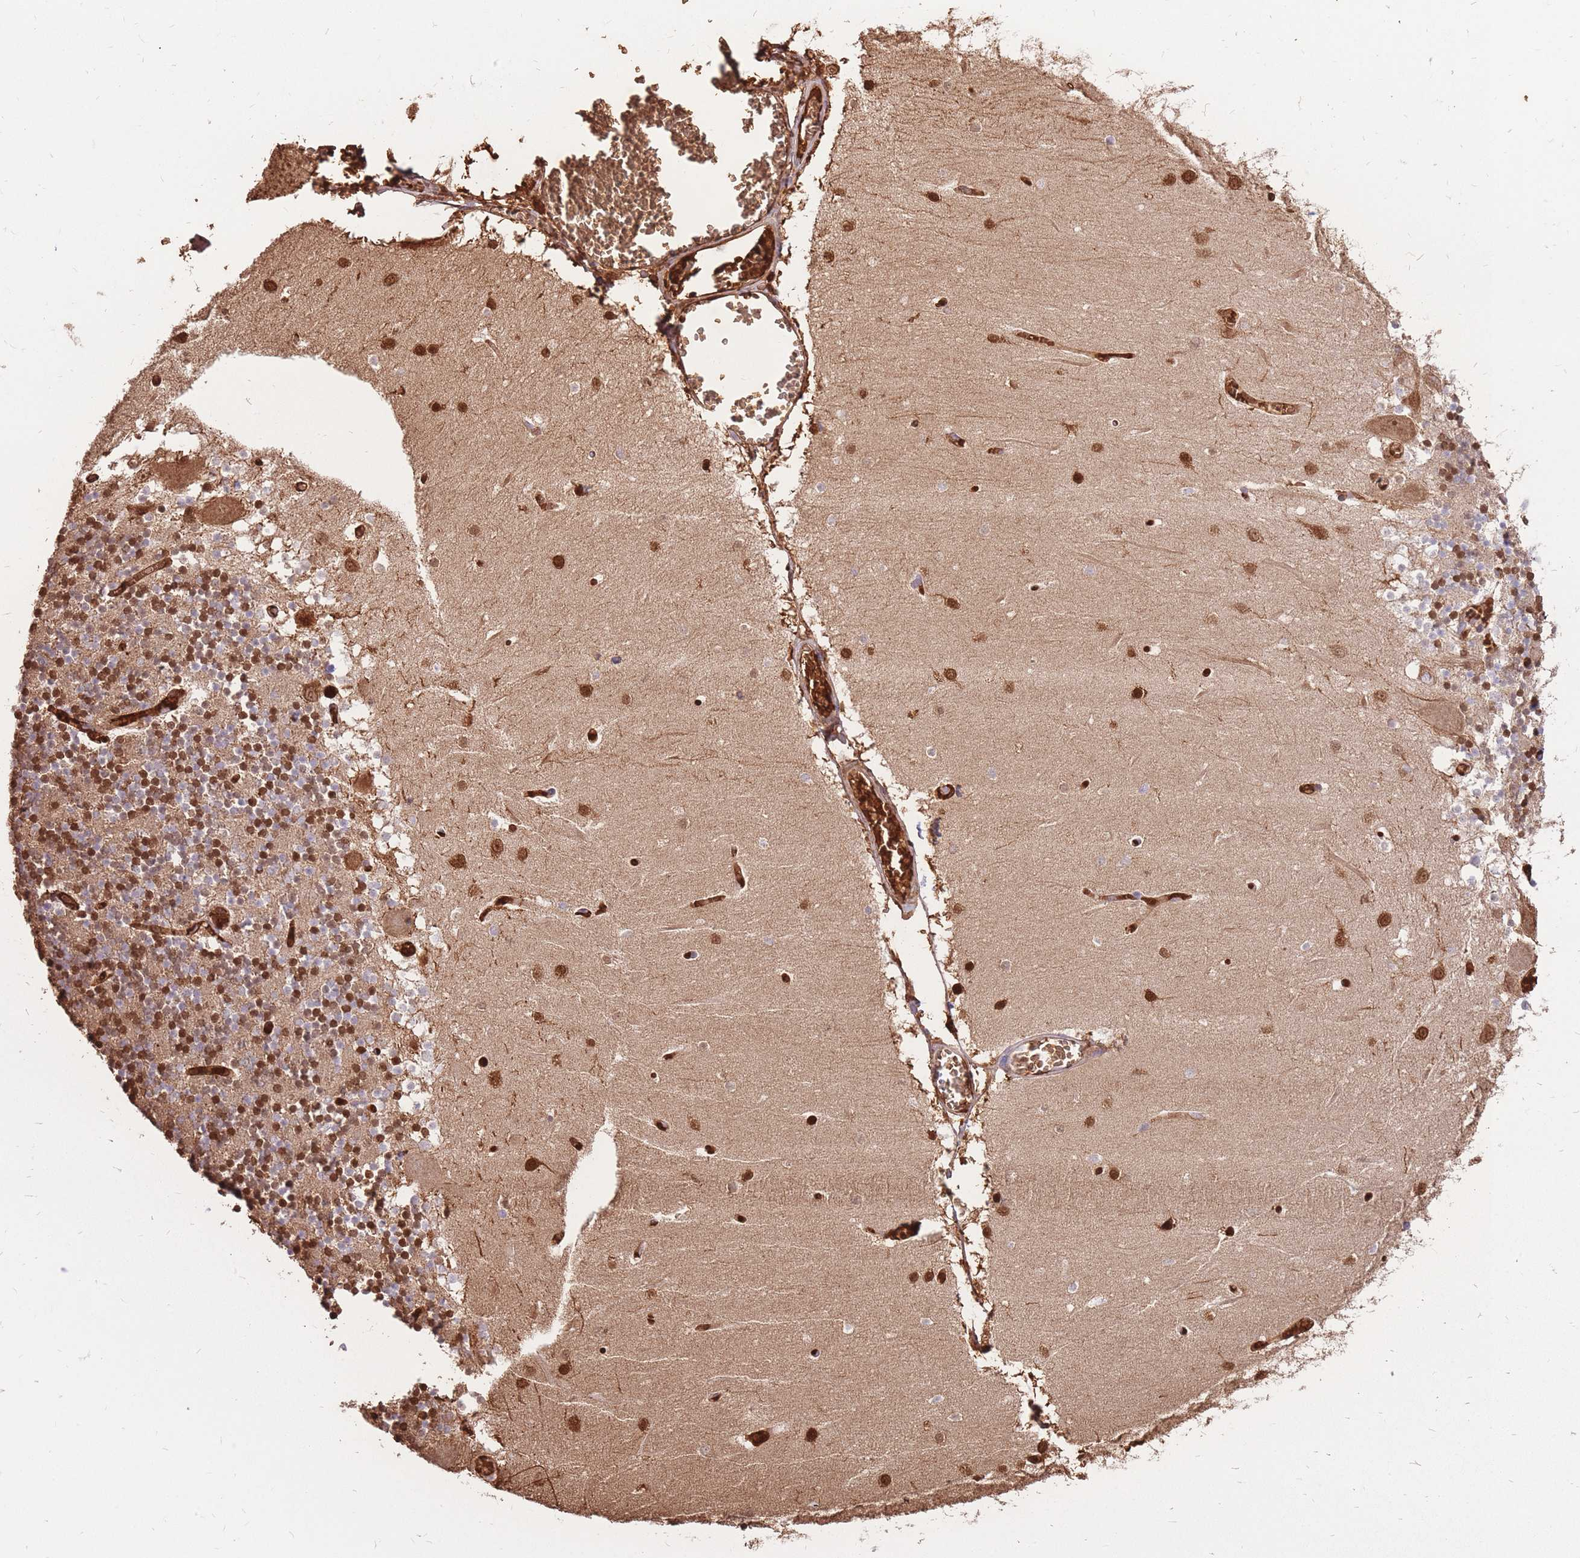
{"staining": {"intensity": "moderate", "quantity": "25%-75%", "location": "cytoplasmic/membranous,nuclear"}, "tissue": "cerebellum", "cell_type": "Cells in granular layer", "image_type": "normal", "snomed": [{"axis": "morphology", "description": "Normal tissue, NOS"}, {"axis": "topography", "description": "Cerebellum"}], "caption": "Benign cerebellum was stained to show a protein in brown. There is medium levels of moderate cytoplasmic/membranous,nuclear expression in about 25%-75% of cells in granular layer. (DAB (3,3'-diaminobenzidine) = brown stain, brightfield microscopy at high magnification).", "gene": "ATP10D", "patient": {"sex": "female", "age": 28}}